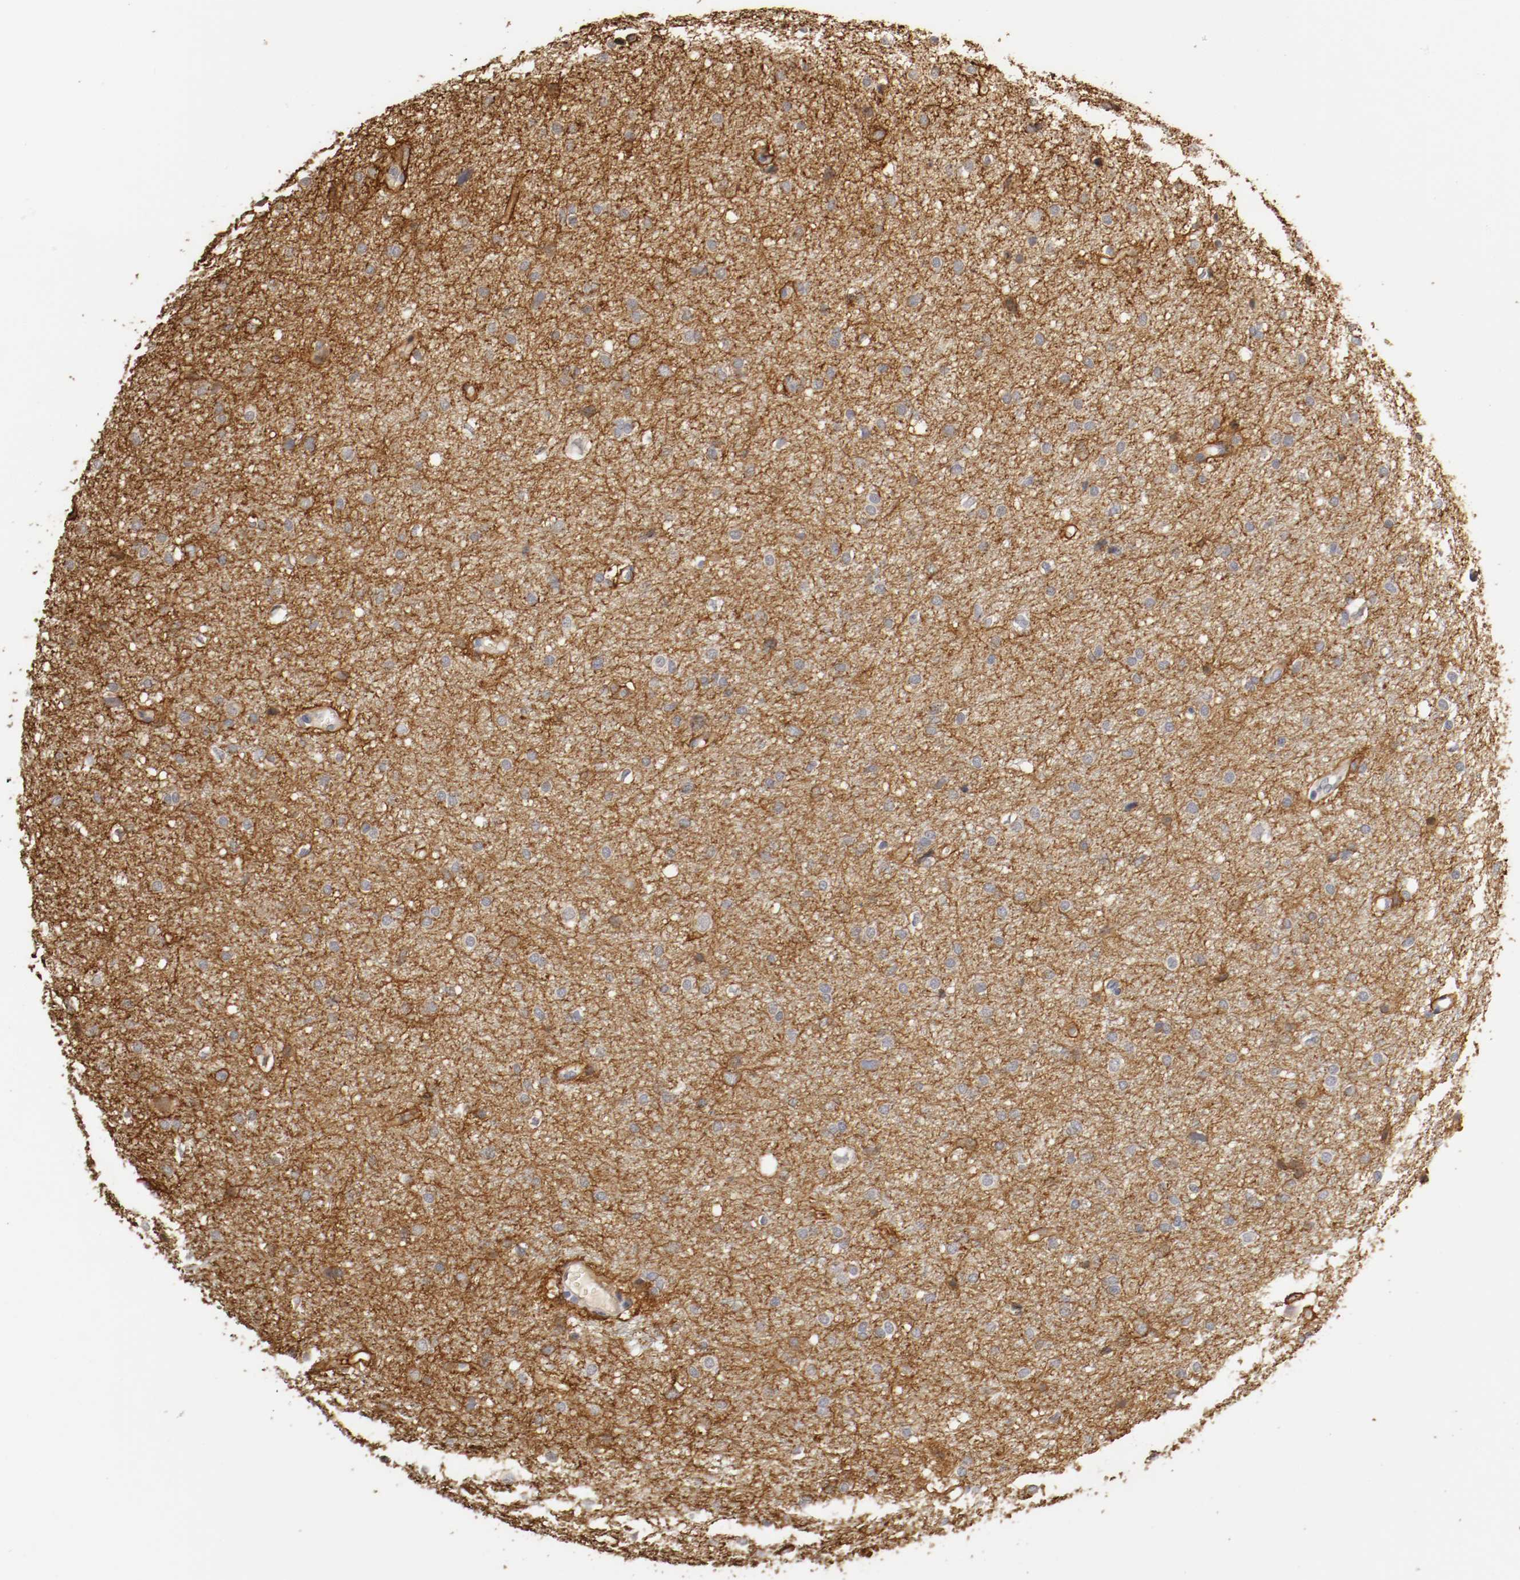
{"staining": {"intensity": "weak", "quantity": "25%-75%", "location": "cytoplasmic/membranous"}, "tissue": "glioma", "cell_type": "Tumor cells", "image_type": "cancer", "snomed": [{"axis": "morphology", "description": "Glioma, malignant, High grade"}, {"axis": "topography", "description": "Brain"}], "caption": "The micrograph reveals immunohistochemical staining of glioma. There is weak cytoplasmic/membranous positivity is appreciated in about 25%-75% of tumor cells. Using DAB (brown) and hematoxylin (blue) stains, captured at high magnification using brightfield microscopy.", "gene": "TNFRSF1B", "patient": {"sex": "female", "age": 59}}